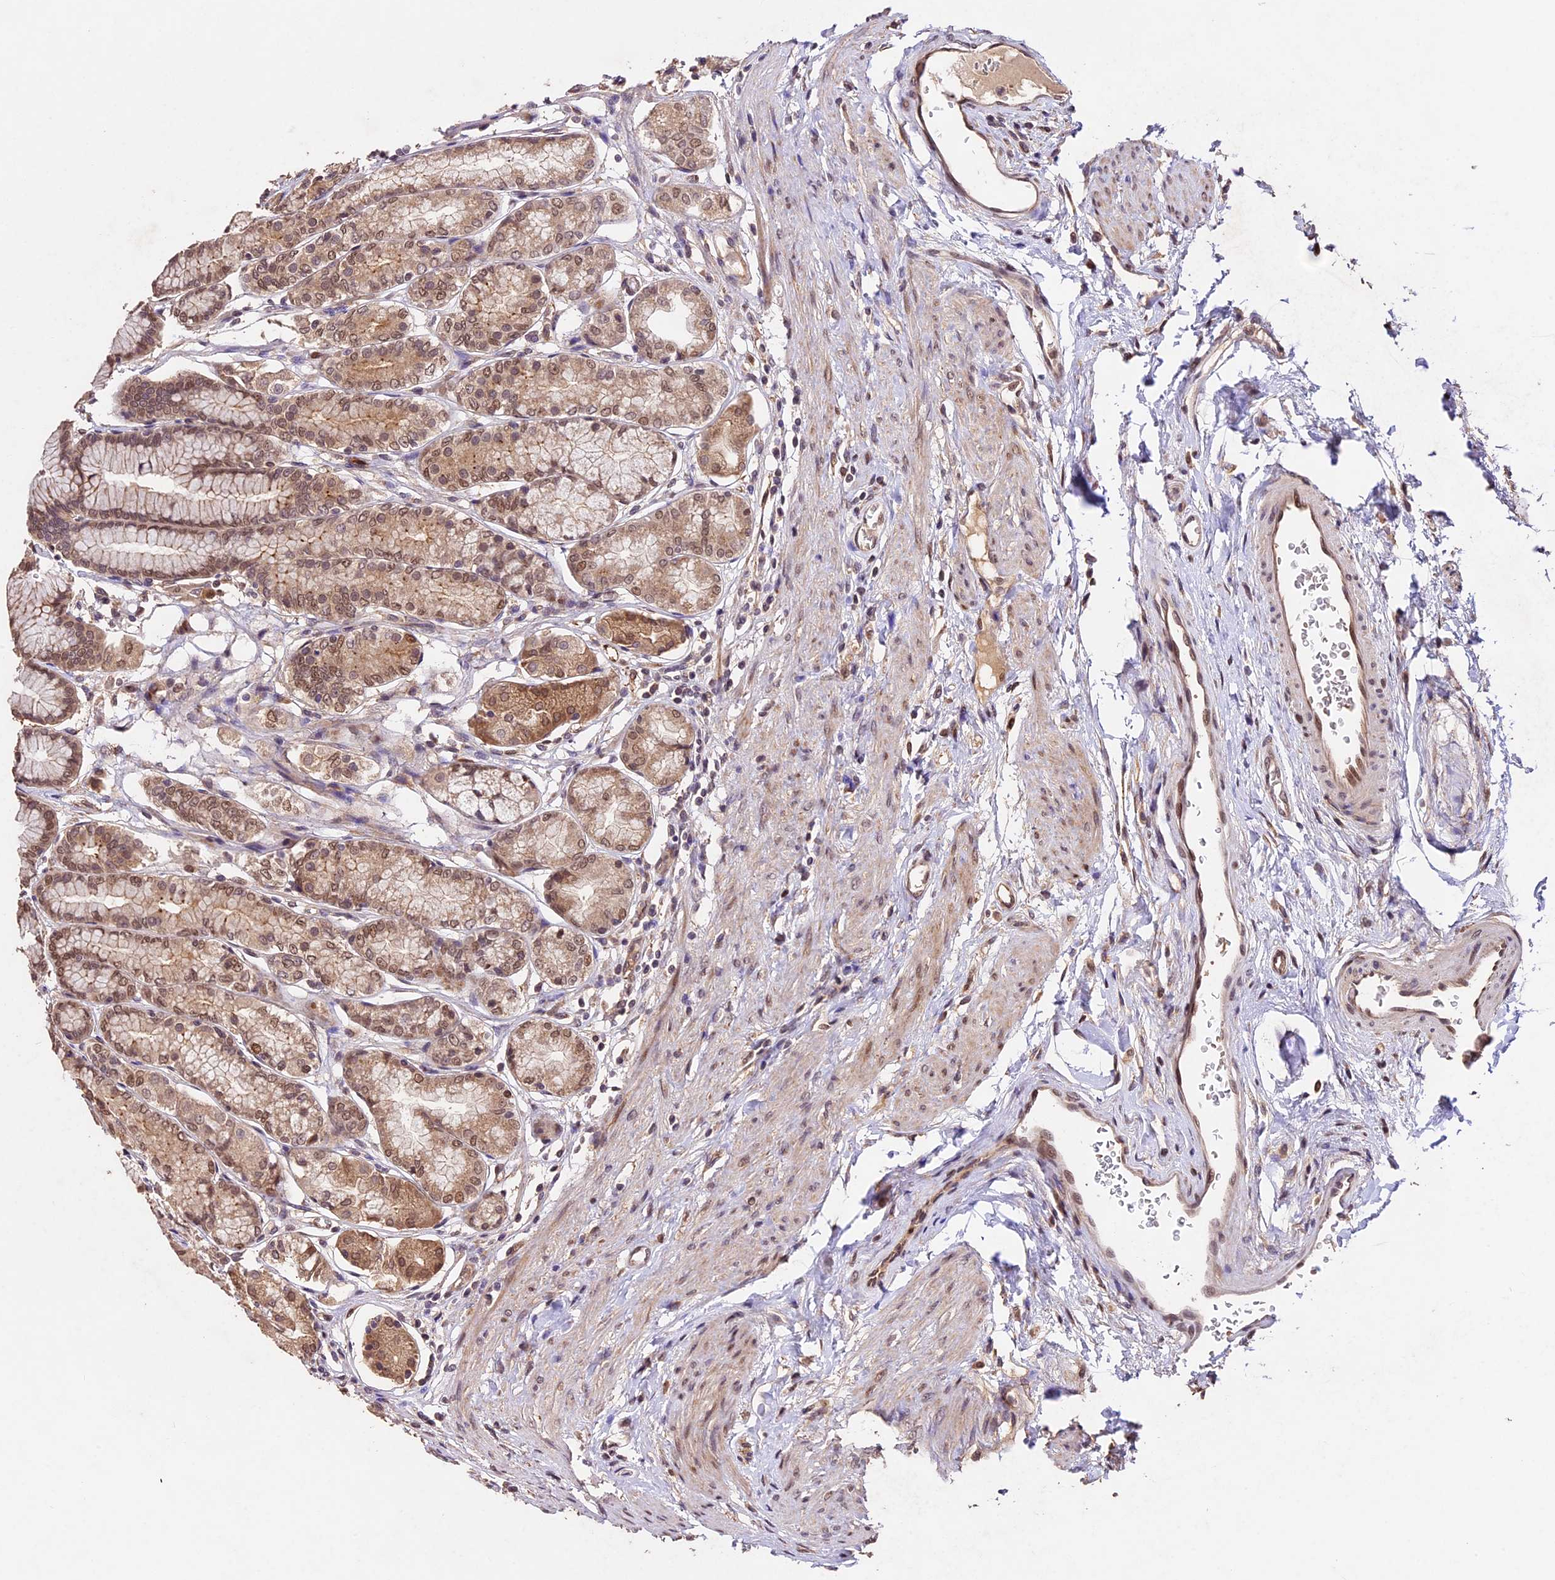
{"staining": {"intensity": "moderate", "quantity": ">75%", "location": "cytoplasmic/membranous,nuclear"}, "tissue": "stomach", "cell_type": "Glandular cells", "image_type": "normal", "snomed": [{"axis": "morphology", "description": "Normal tissue, NOS"}, {"axis": "morphology", "description": "Adenocarcinoma, NOS"}, {"axis": "morphology", "description": "Adenocarcinoma, High grade"}, {"axis": "topography", "description": "Stomach, upper"}, {"axis": "topography", "description": "Stomach"}], "caption": "Stomach stained for a protein shows moderate cytoplasmic/membranous,nuclear positivity in glandular cells. The staining was performed using DAB to visualize the protein expression in brown, while the nuclei were stained in blue with hematoxylin (Magnification: 20x).", "gene": "CDKN2AIP", "patient": {"sex": "female", "age": 65}}